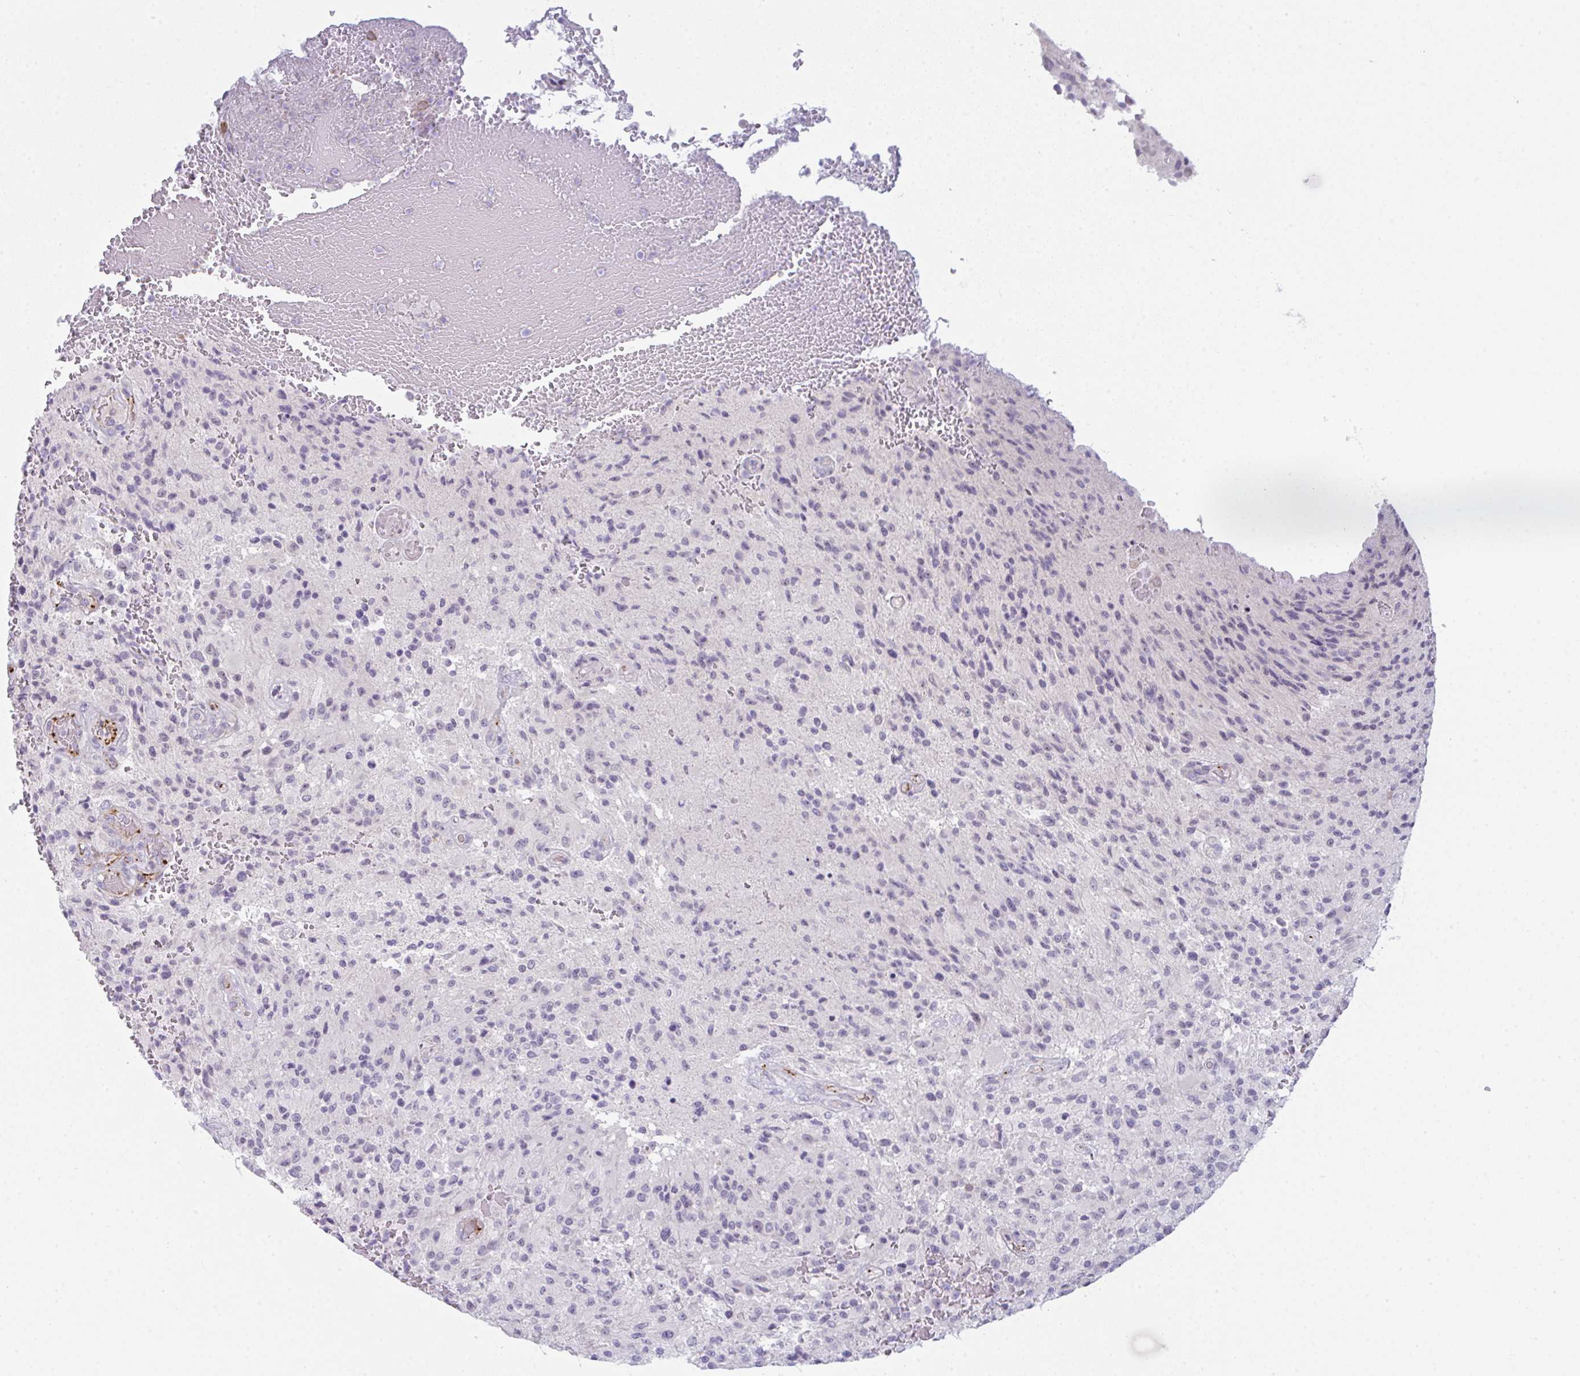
{"staining": {"intensity": "negative", "quantity": "none", "location": "none"}, "tissue": "glioma", "cell_type": "Tumor cells", "image_type": "cancer", "snomed": [{"axis": "morphology", "description": "Normal tissue, NOS"}, {"axis": "morphology", "description": "Glioma, malignant, High grade"}, {"axis": "topography", "description": "Cerebral cortex"}], "caption": "Image shows no significant protein expression in tumor cells of glioma.", "gene": "CD80", "patient": {"sex": "male", "age": 56}}